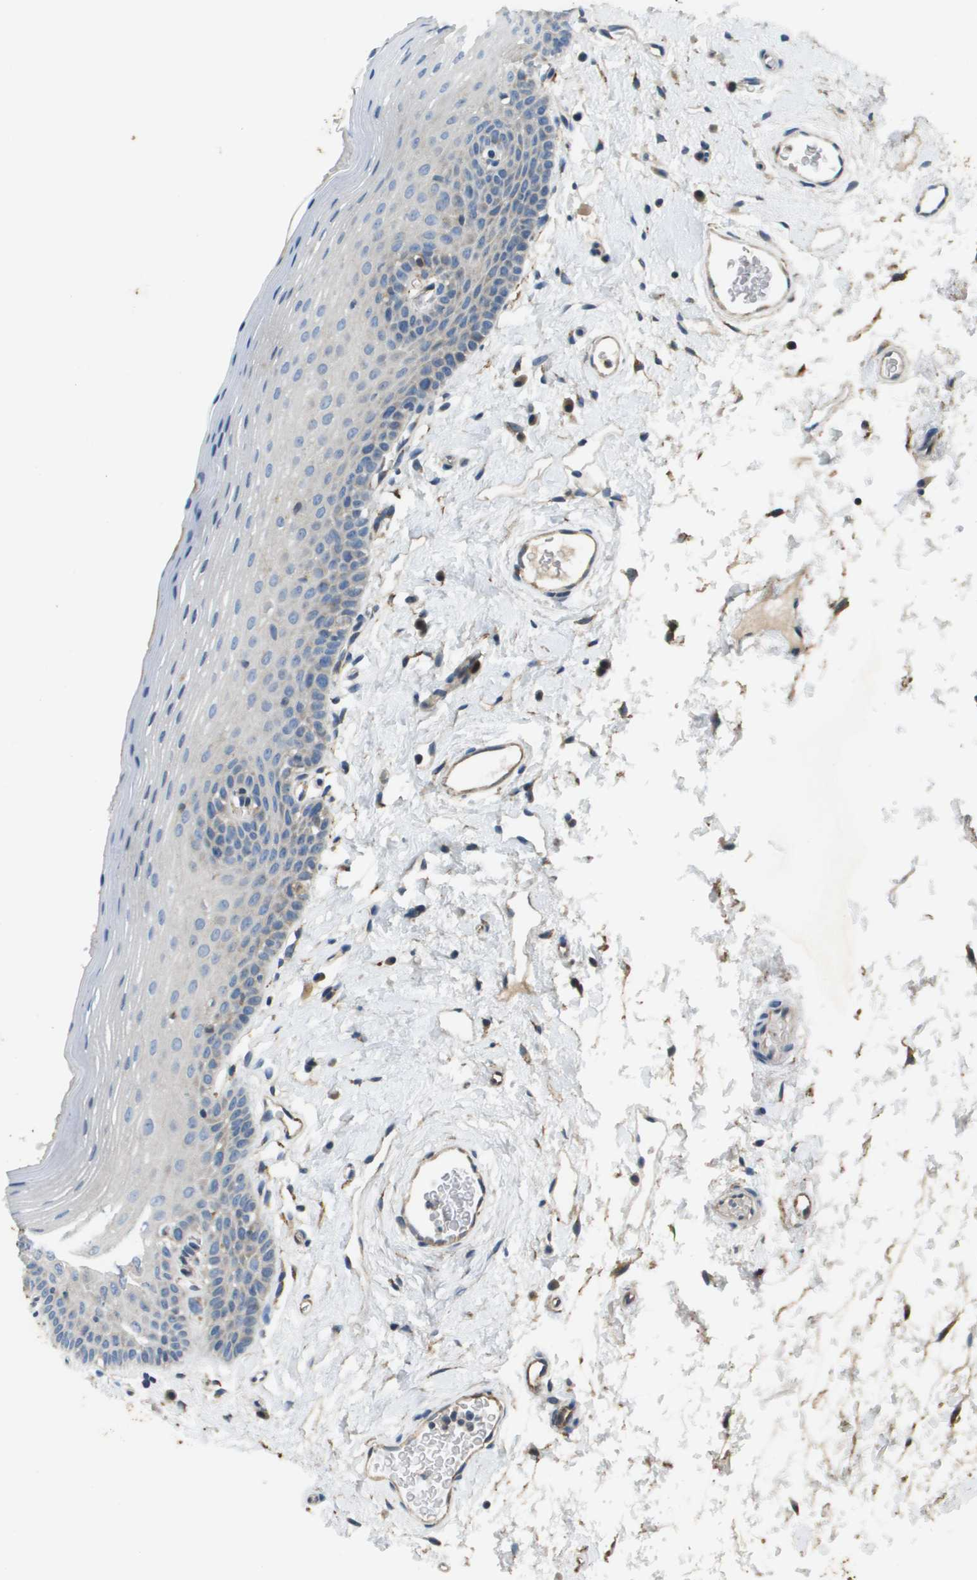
{"staining": {"intensity": "negative", "quantity": "none", "location": "none"}, "tissue": "oral mucosa", "cell_type": "Squamous epithelial cells", "image_type": "normal", "snomed": [{"axis": "morphology", "description": "Normal tissue, NOS"}, {"axis": "topography", "description": "Oral tissue"}], "caption": "High power microscopy histopathology image of an IHC image of normal oral mucosa, revealing no significant positivity in squamous epithelial cells.", "gene": "SAMSN1", "patient": {"sex": "male", "age": 66}}